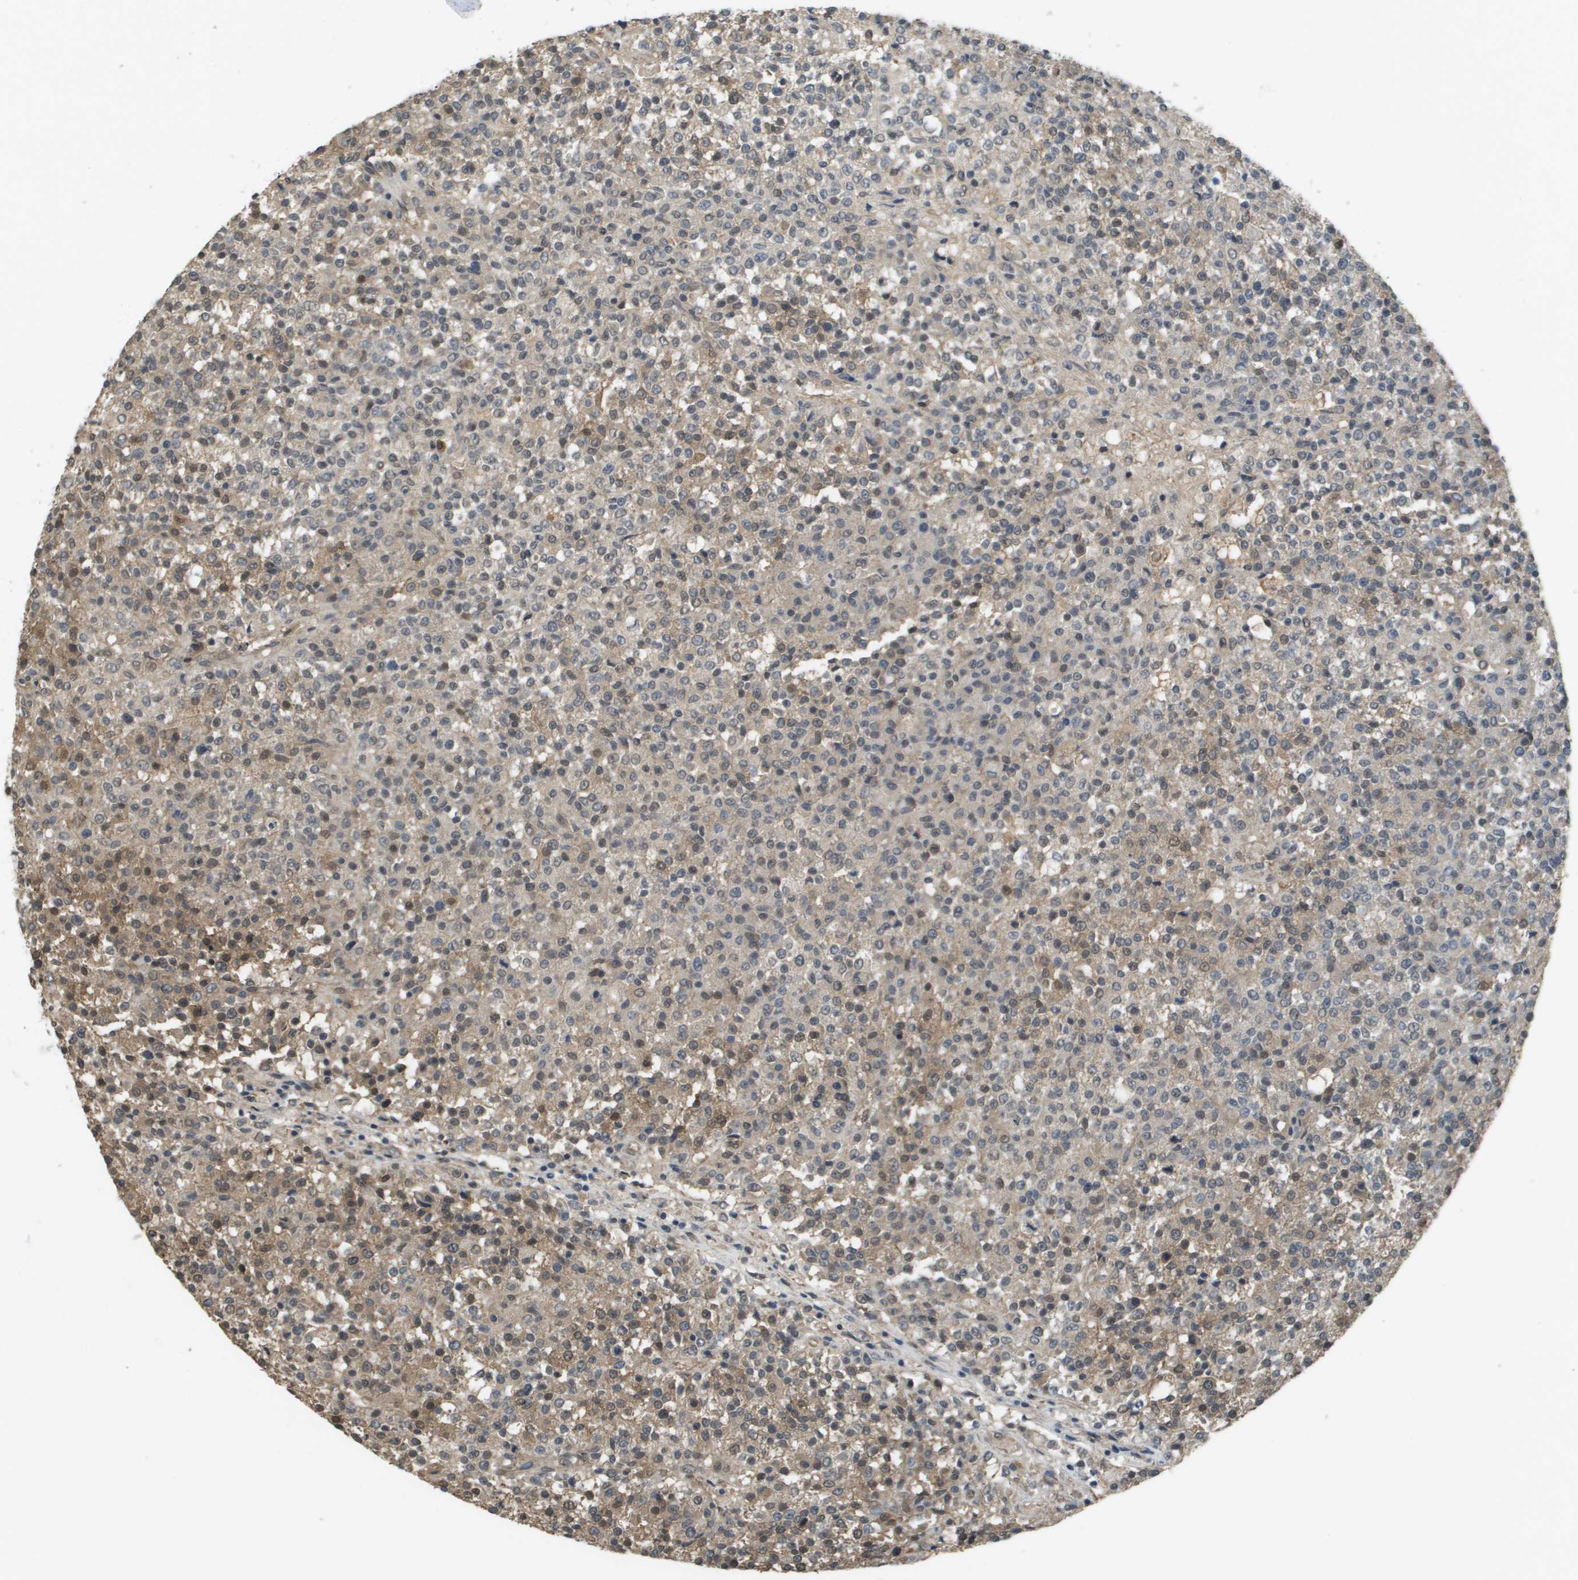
{"staining": {"intensity": "moderate", "quantity": "25%-75%", "location": "cytoplasmic/membranous"}, "tissue": "testis cancer", "cell_type": "Tumor cells", "image_type": "cancer", "snomed": [{"axis": "morphology", "description": "Seminoma, NOS"}, {"axis": "topography", "description": "Testis"}], "caption": "Immunohistochemical staining of testis seminoma demonstrates medium levels of moderate cytoplasmic/membranous positivity in approximately 25%-75% of tumor cells.", "gene": "NDRG2", "patient": {"sex": "male", "age": 59}}